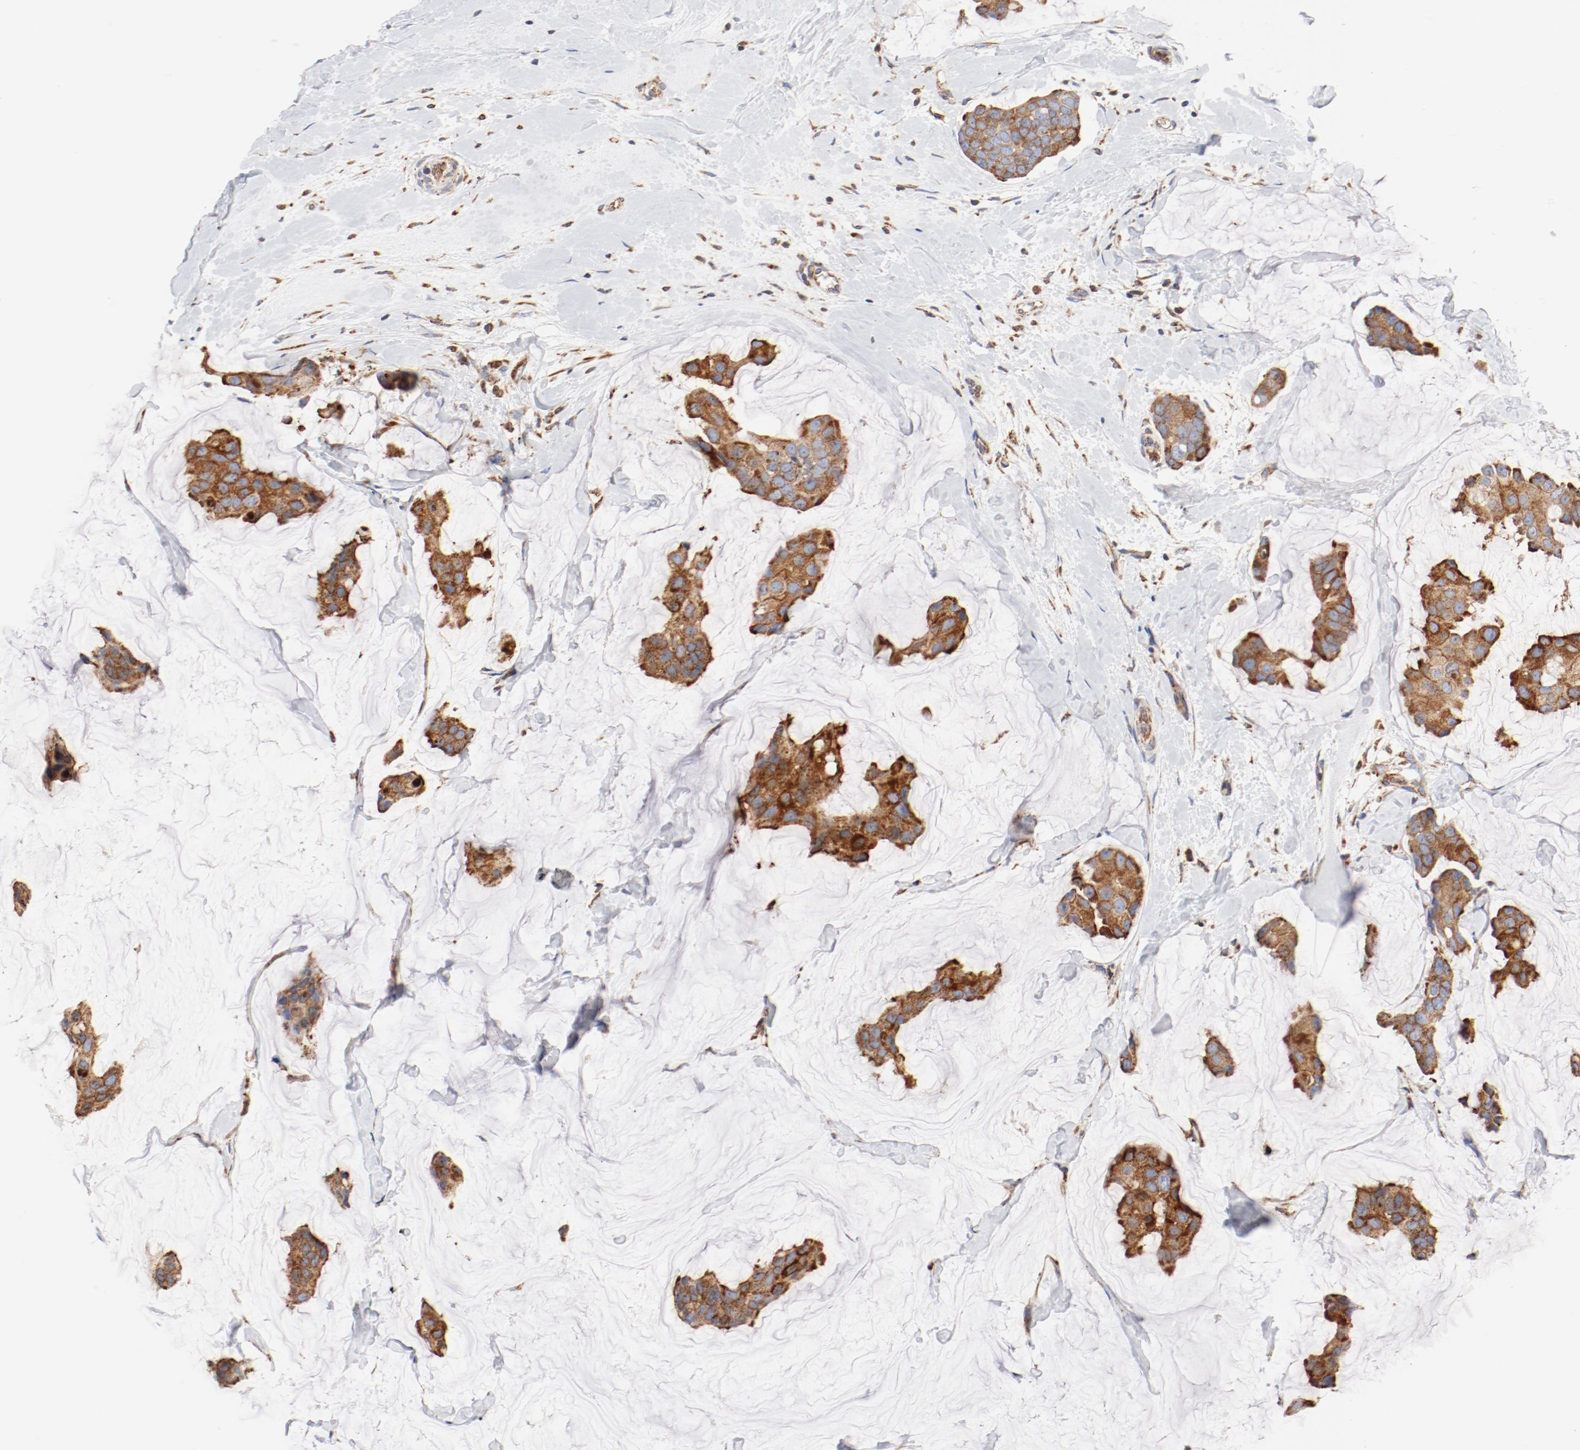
{"staining": {"intensity": "moderate", "quantity": ">75%", "location": "cytoplasmic/membranous"}, "tissue": "breast cancer", "cell_type": "Tumor cells", "image_type": "cancer", "snomed": [{"axis": "morphology", "description": "Normal tissue, NOS"}, {"axis": "morphology", "description": "Duct carcinoma"}, {"axis": "topography", "description": "Breast"}], "caption": "Immunohistochemical staining of breast cancer (intraductal carcinoma) displays medium levels of moderate cytoplasmic/membranous protein positivity in approximately >75% of tumor cells.", "gene": "PDPK1", "patient": {"sex": "female", "age": 50}}